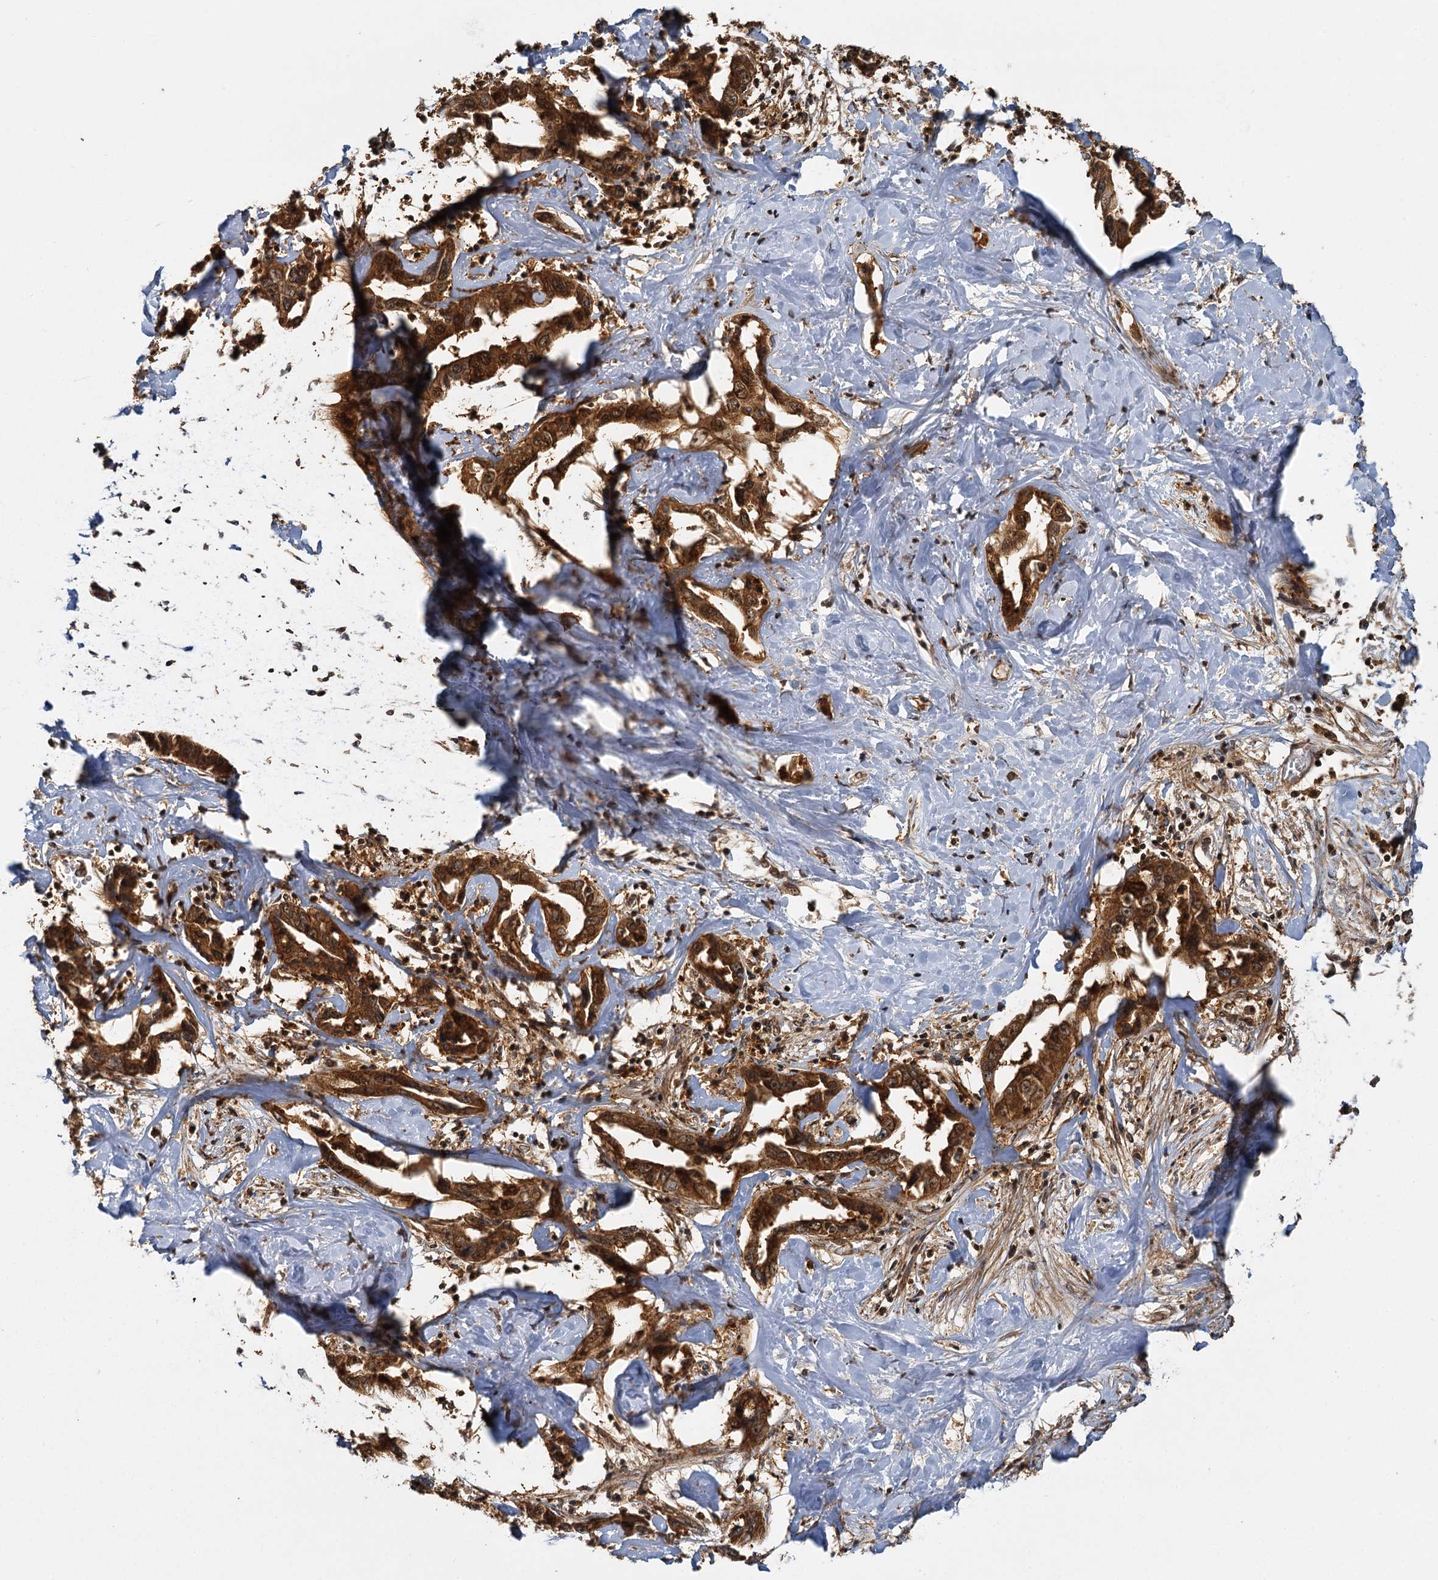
{"staining": {"intensity": "strong", "quantity": ">75%", "location": "cytoplasmic/membranous,nuclear"}, "tissue": "liver cancer", "cell_type": "Tumor cells", "image_type": "cancer", "snomed": [{"axis": "morphology", "description": "Cholangiocarcinoma"}, {"axis": "topography", "description": "Liver"}], "caption": "Liver cancer (cholangiocarcinoma) stained with a protein marker reveals strong staining in tumor cells.", "gene": "ZNF549", "patient": {"sex": "male", "age": 59}}